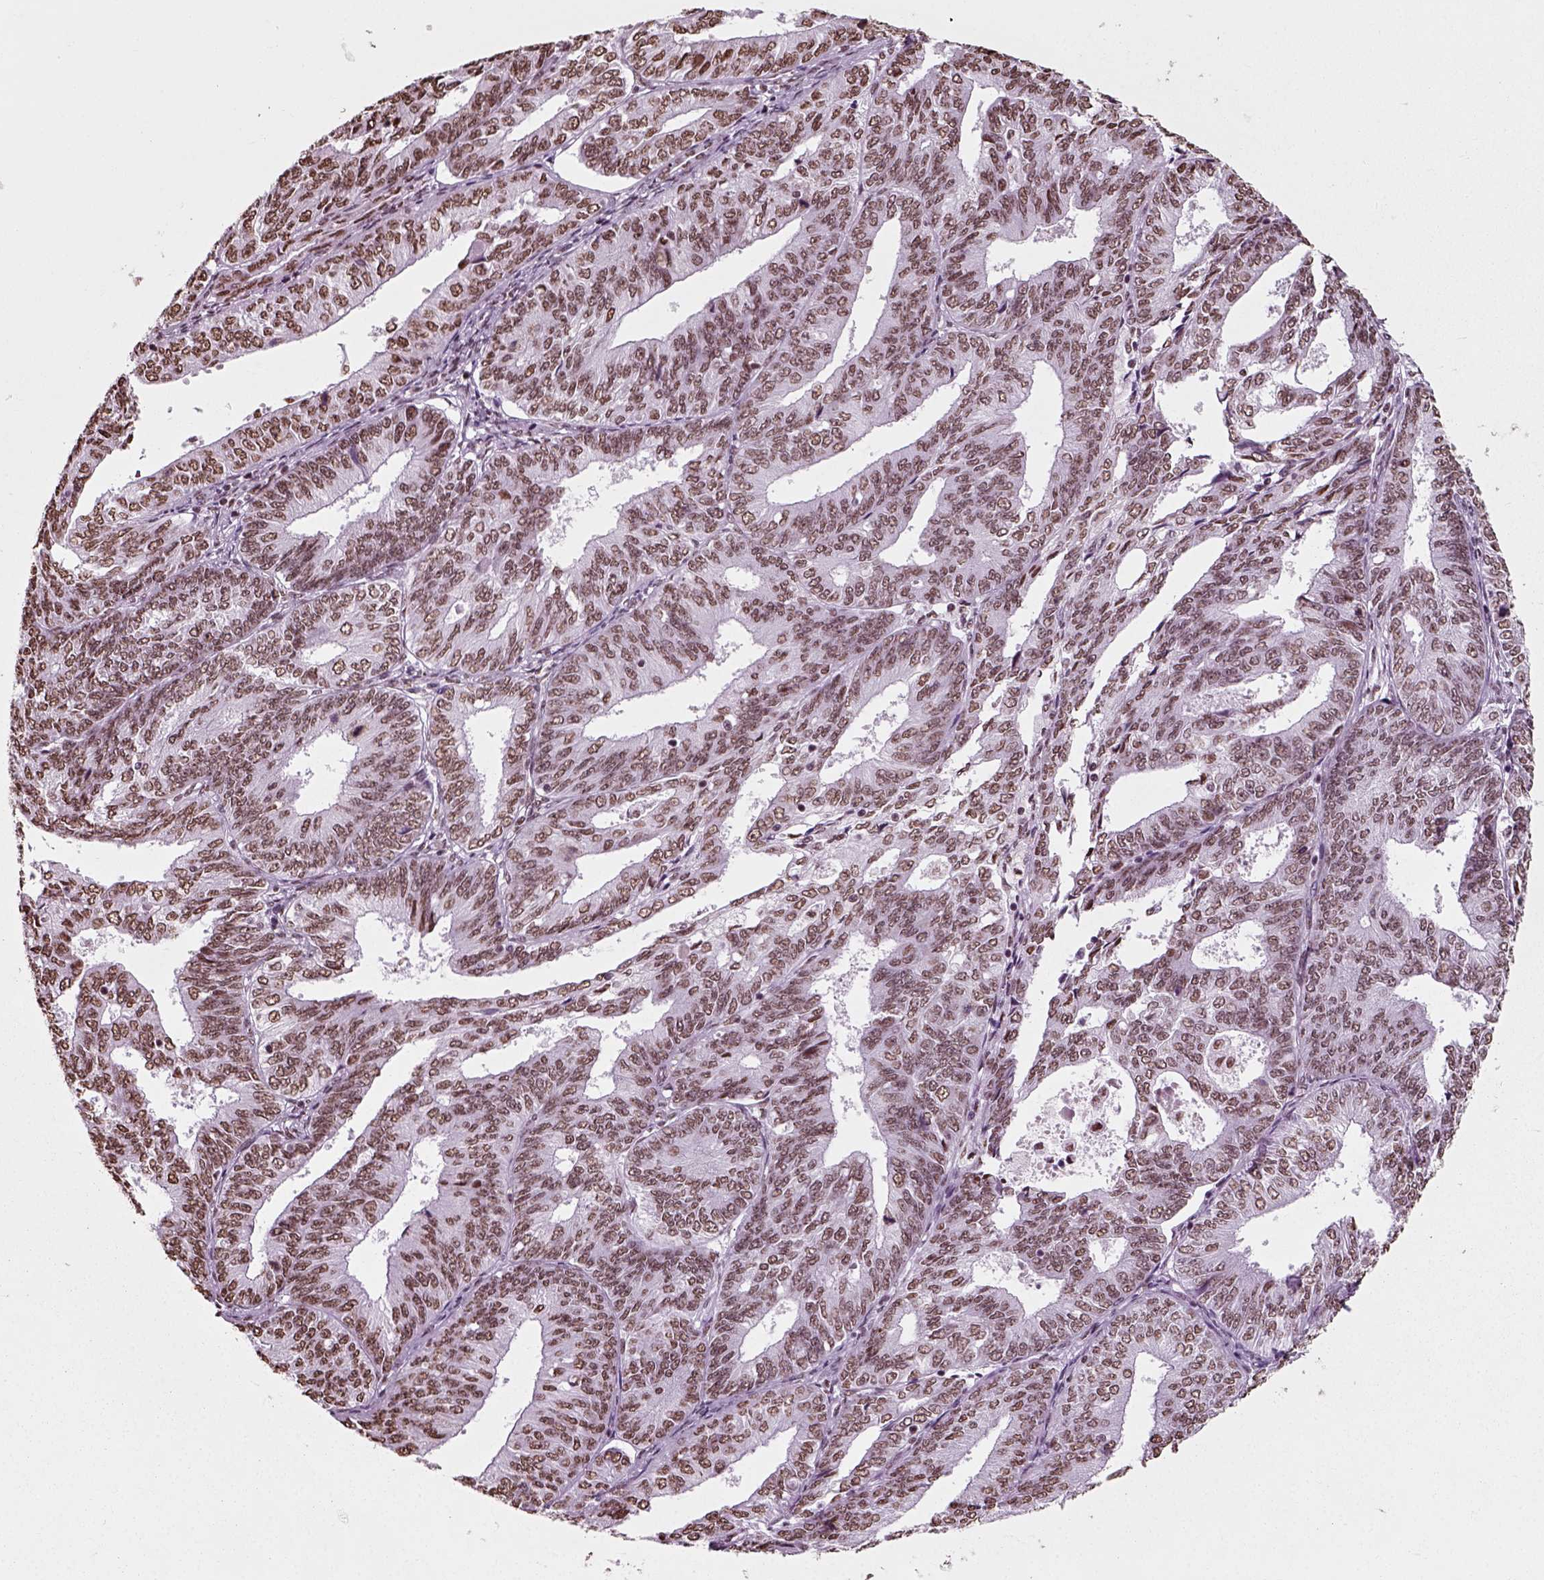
{"staining": {"intensity": "moderate", "quantity": ">75%", "location": "nuclear"}, "tissue": "endometrial cancer", "cell_type": "Tumor cells", "image_type": "cancer", "snomed": [{"axis": "morphology", "description": "Adenocarcinoma, NOS"}, {"axis": "topography", "description": "Endometrium"}], "caption": "The photomicrograph exhibits a brown stain indicating the presence of a protein in the nuclear of tumor cells in adenocarcinoma (endometrial). (Stains: DAB in brown, nuclei in blue, Microscopy: brightfield microscopy at high magnification).", "gene": "POLR1H", "patient": {"sex": "female", "age": 58}}